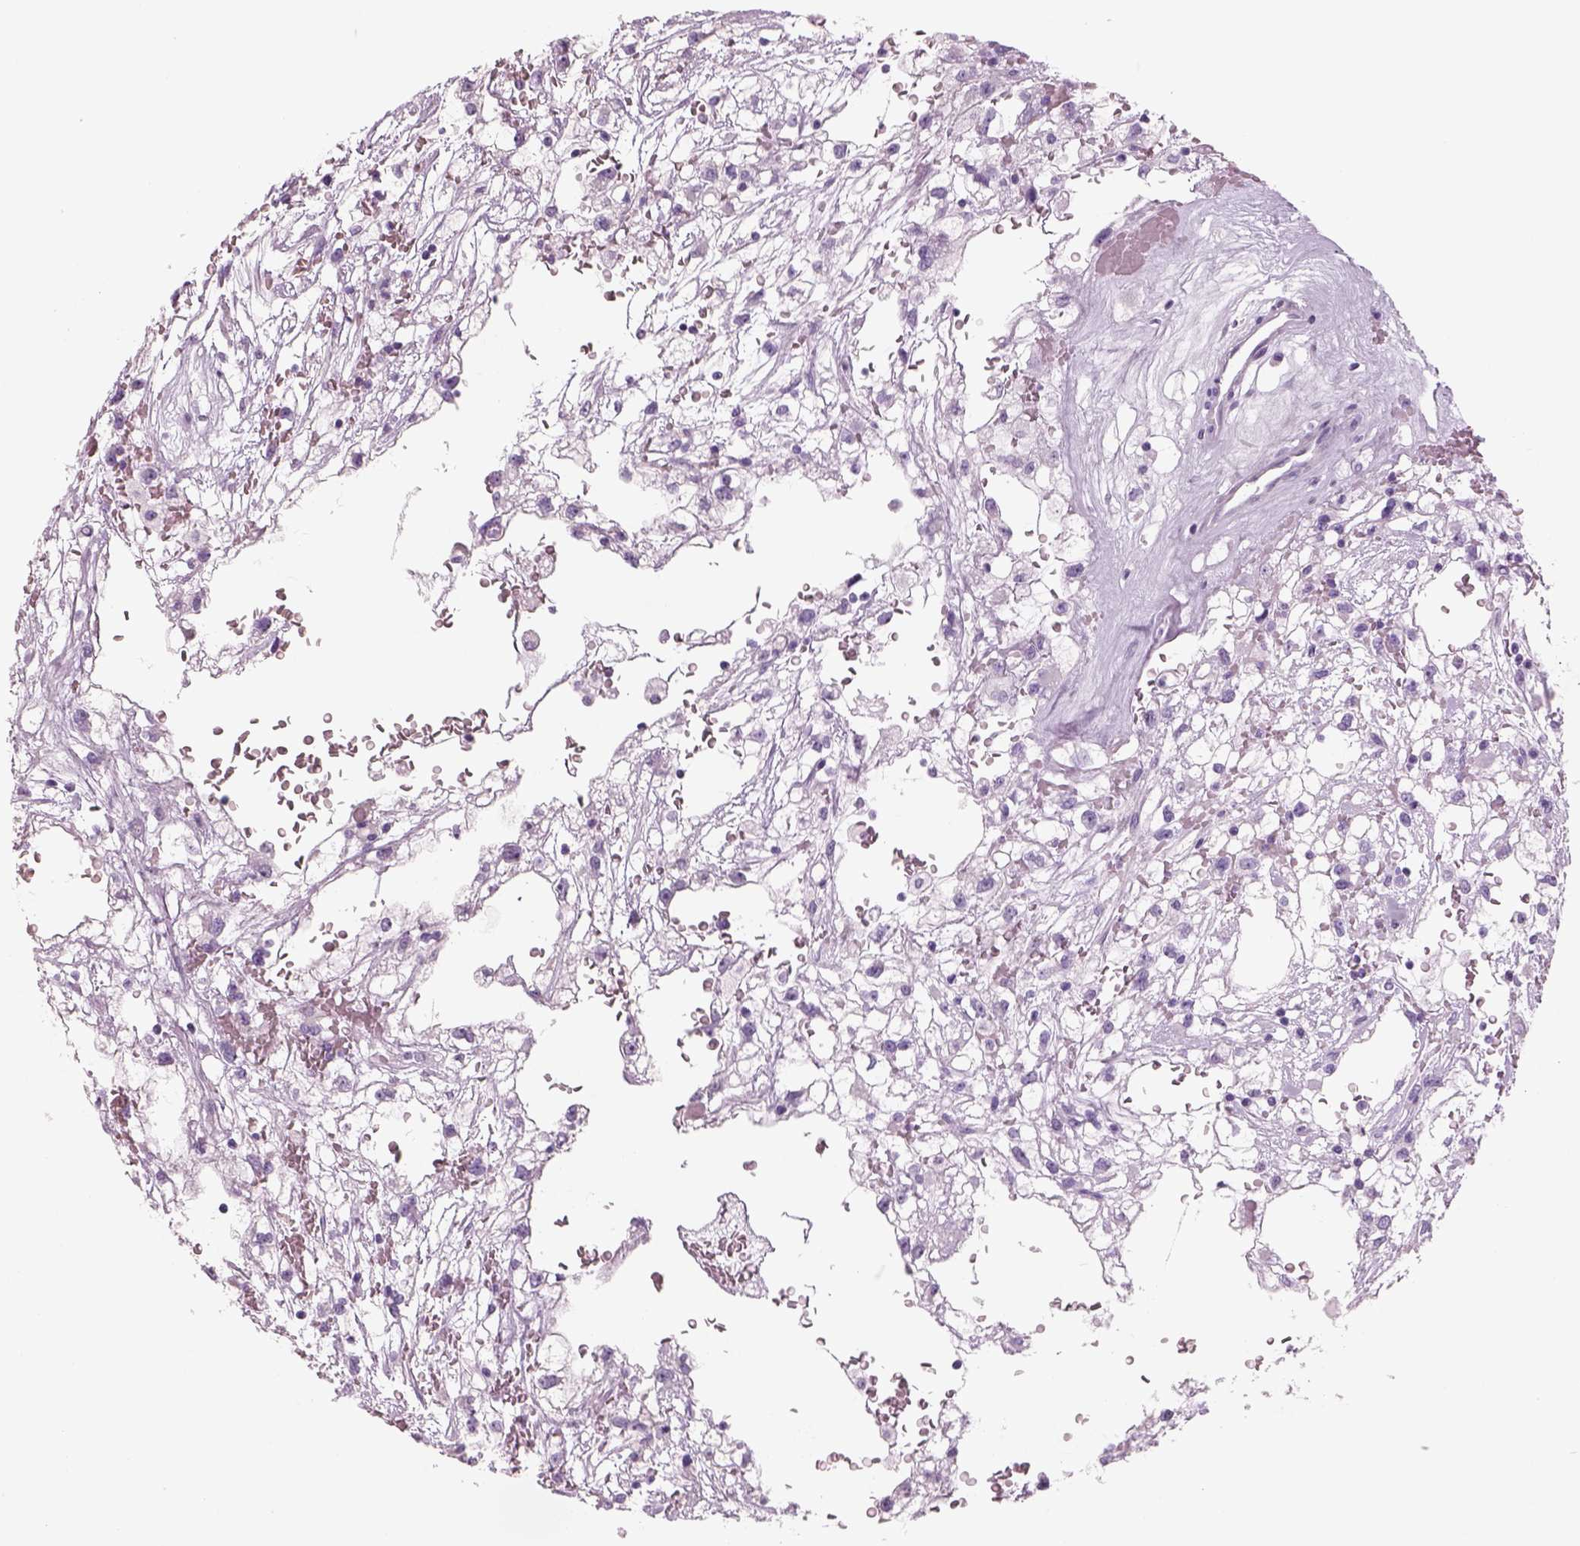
{"staining": {"intensity": "negative", "quantity": "none", "location": "none"}, "tissue": "renal cancer", "cell_type": "Tumor cells", "image_type": "cancer", "snomed": [{"axis": "morphology", "description": "Adenocarcinoma, NOS"}, {"axis": "topography", "description": "Kidney"}], "caption": "The immunohistochemistry histopathology image has no significant positivity in tumor cells of renal cancer tissue.", "gene": "RHO", "patient": {"sex": "male", "age": 59}}